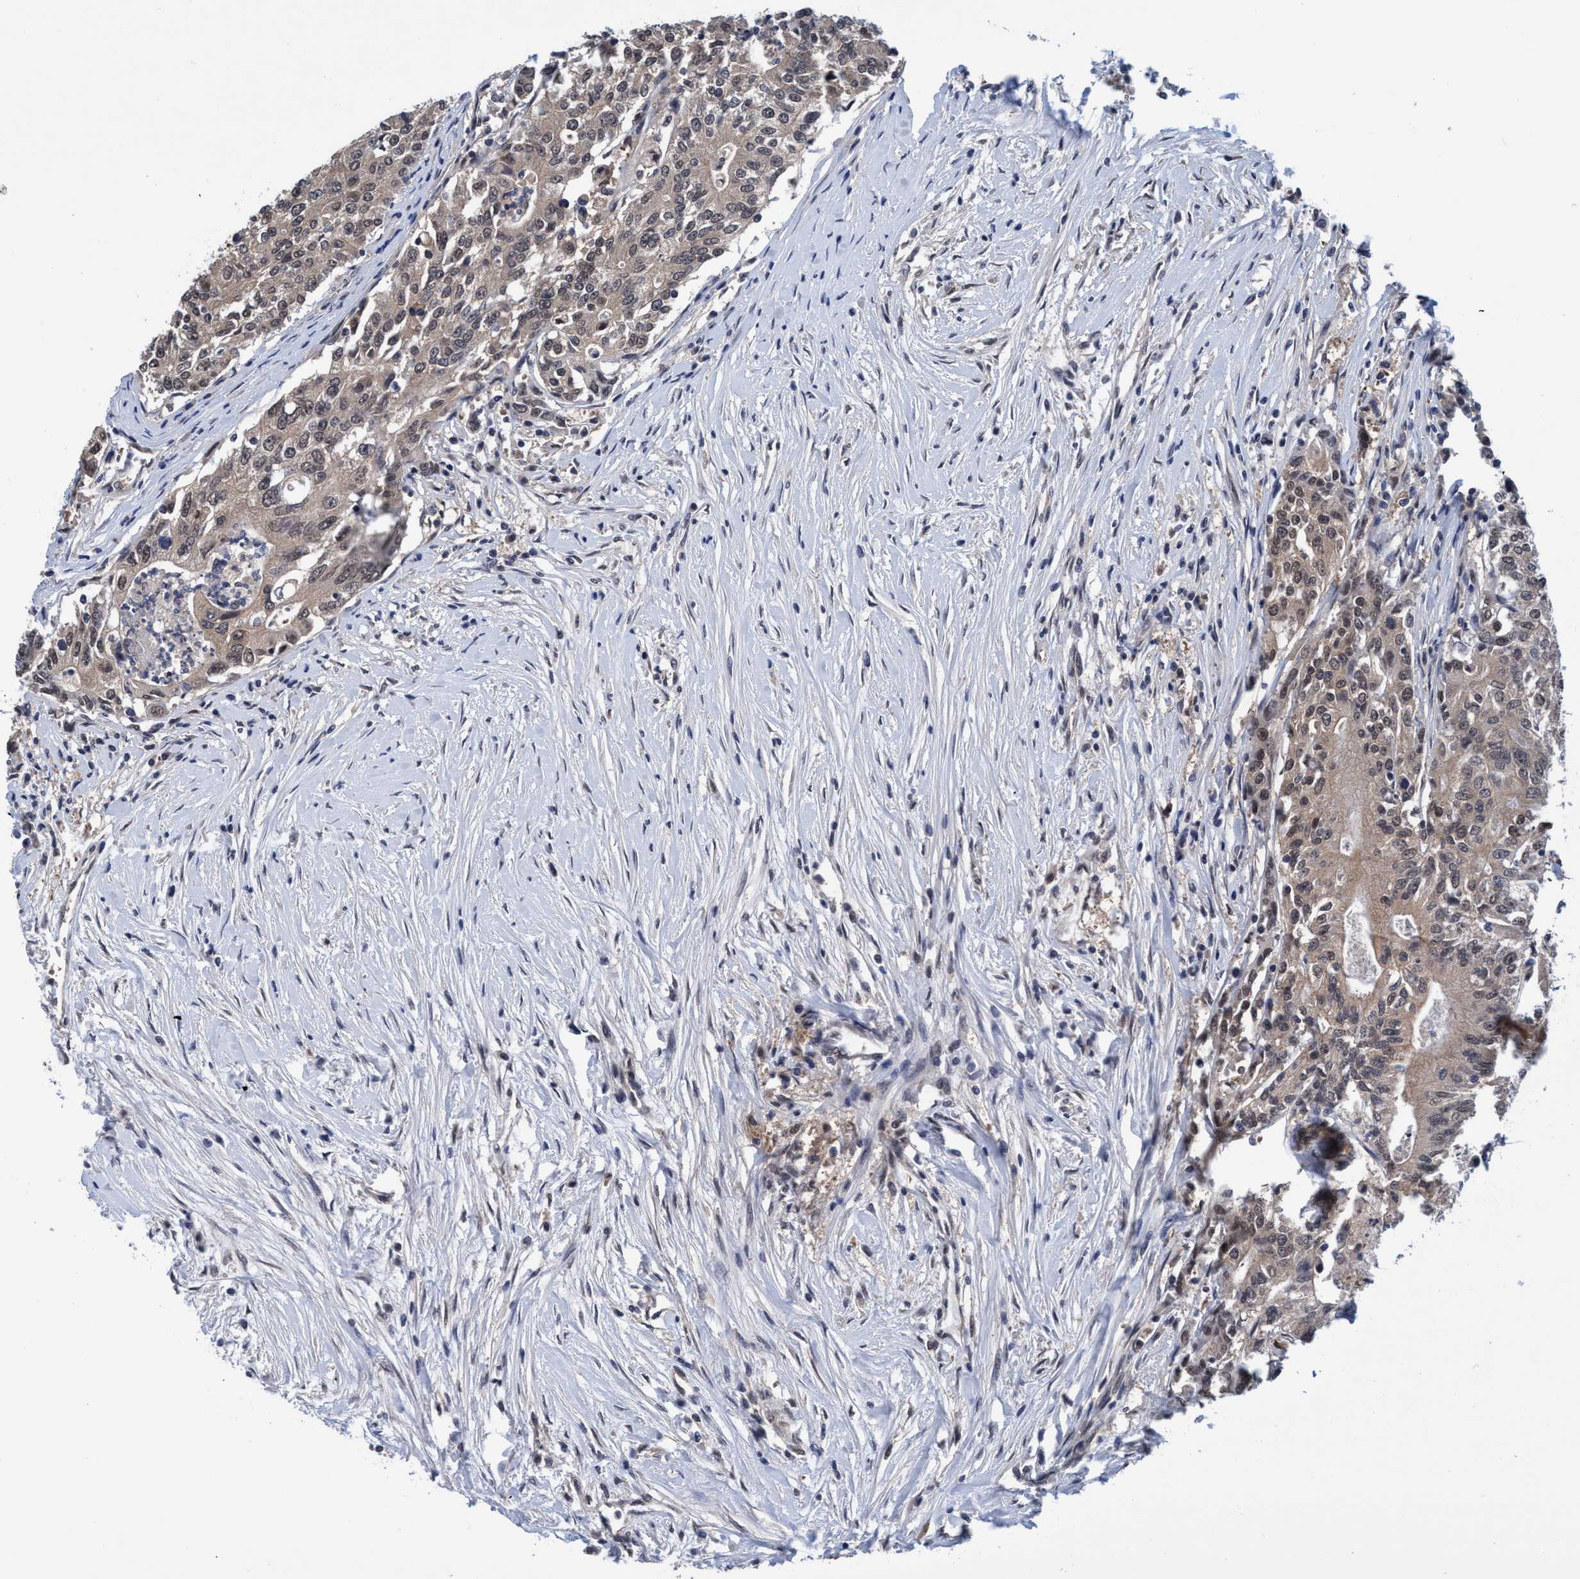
{"staining": {"intensity": "weak", "quantity": "25%-75%", "location": "cytoplasmic/membranous,nuclear"}, "tissue": "colorectal cancer", "cell_type": "Tumor cells", "image_type": "cancer", "snomed": [{"axis": "morphology", "description": "Adenocarcinoma, NOS"}, {"axis": "topography", "description": "Colon"}], "caption": "The micrograph demonstrates staining of colorectal cancer, revealing weak cytoplasmic/membranous and nuclear protein staining (brown color) within tumor cells. The protein of interest is shown in brown color, while the nuclei are stained blue.", "gene": "PSMD12", "patient": {"sex": "female", "age": 77}}